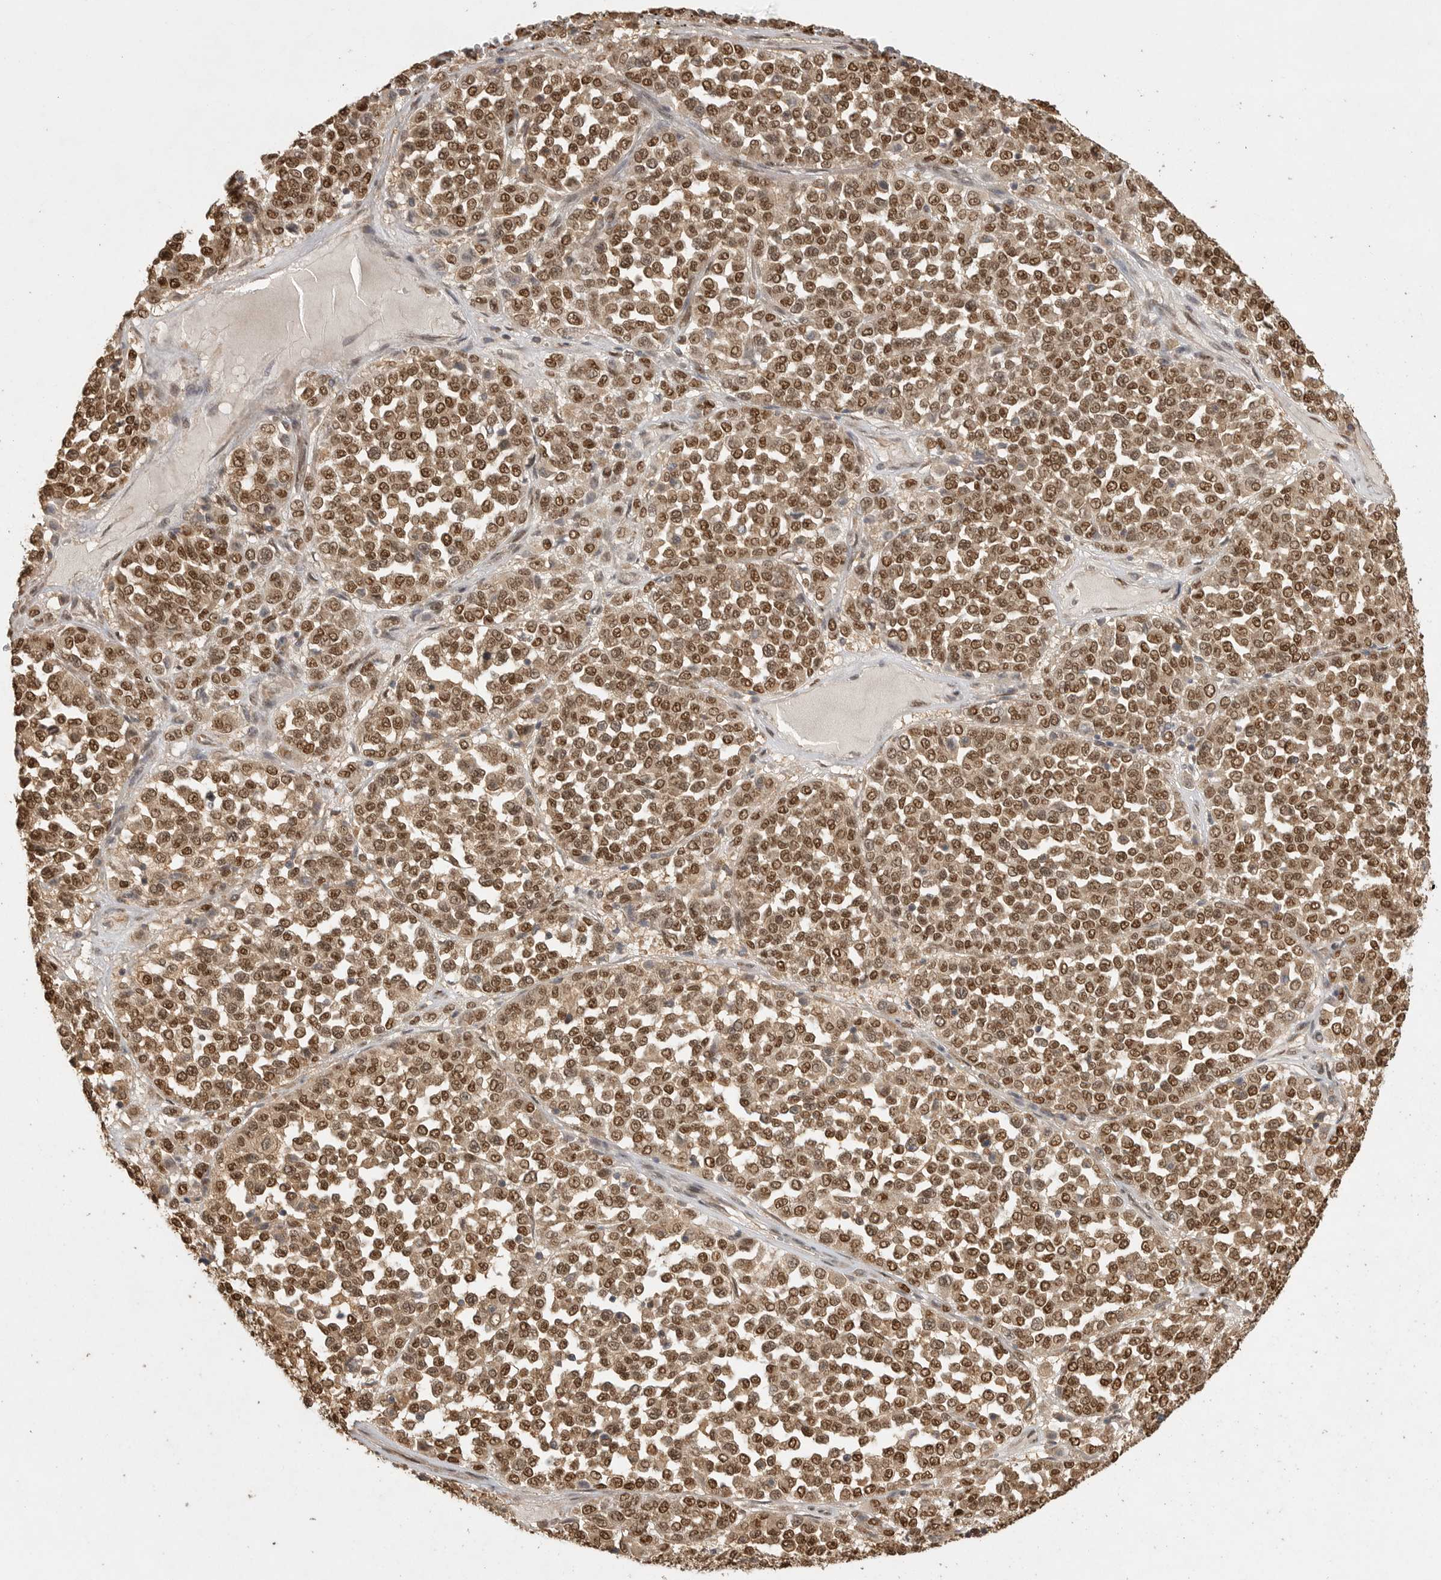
{"staining": {"intensity": "strong", "quantity": ">75%", "location": "cytoplasmic/membranous,nuclear"}, "tissue": "melanoma", "cell_type": "Tumor cells", "image_type": "cancer", "snomed": [{"axis": "morphology", "description": "Malignant melanoma, Metastatic site"}, {"axis": "topography", "description": "Pancreas"}], "caption": "Malignant melanoma (metastatic site) tissue demonstrates strong cytoplasmic/membranous and nuclear positivity in approximately >75% of tumor cells, visualized by immunohistochemistry.", "gene": "DFFA", "patient": {"sex": "female", "age": 30}}